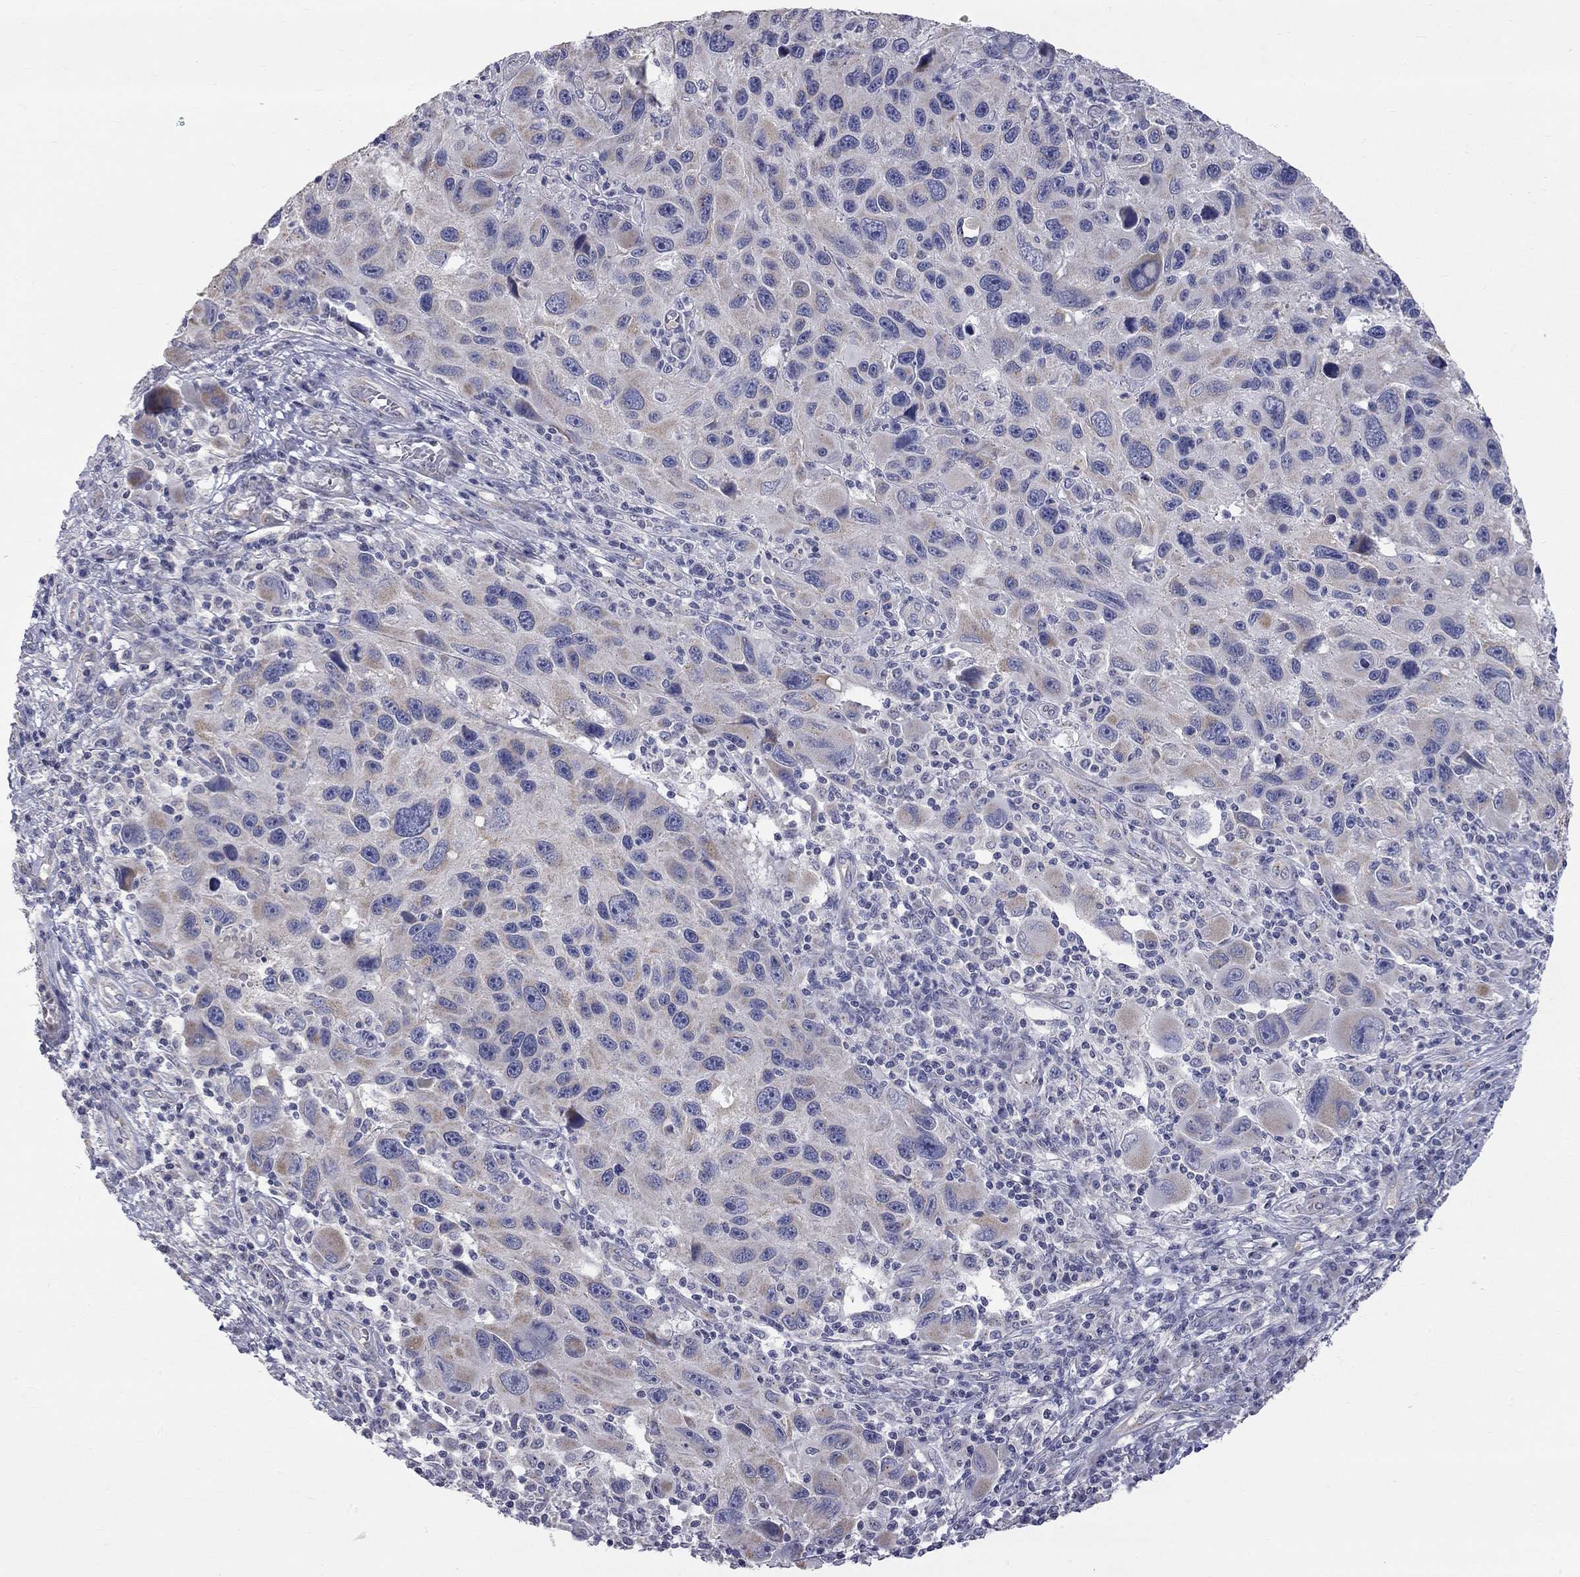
{"staining": {"intensity": "weak", "quantity": "<25%", "location": "cytoplasmic/membranous"}, "tissue": "melanoma", "cell_type": "Tumor cells", "image_type": "cancer", "snomed": [{"axis": "morphology", "description": "Malignant melanoma, NOS"}, {"axis": "topography", "description": "Skin"}], "caption": "Protein analysis of malignant melanoma shows no significant staining in tumor cells. The staining was performed using DAB to visualize the protein expression in brown, while the nuclei were stained in blue with hematoxylin (Magnification: 20x).", "gene": "OPRK1", "patient": {"sex": "male", "age": 53}}